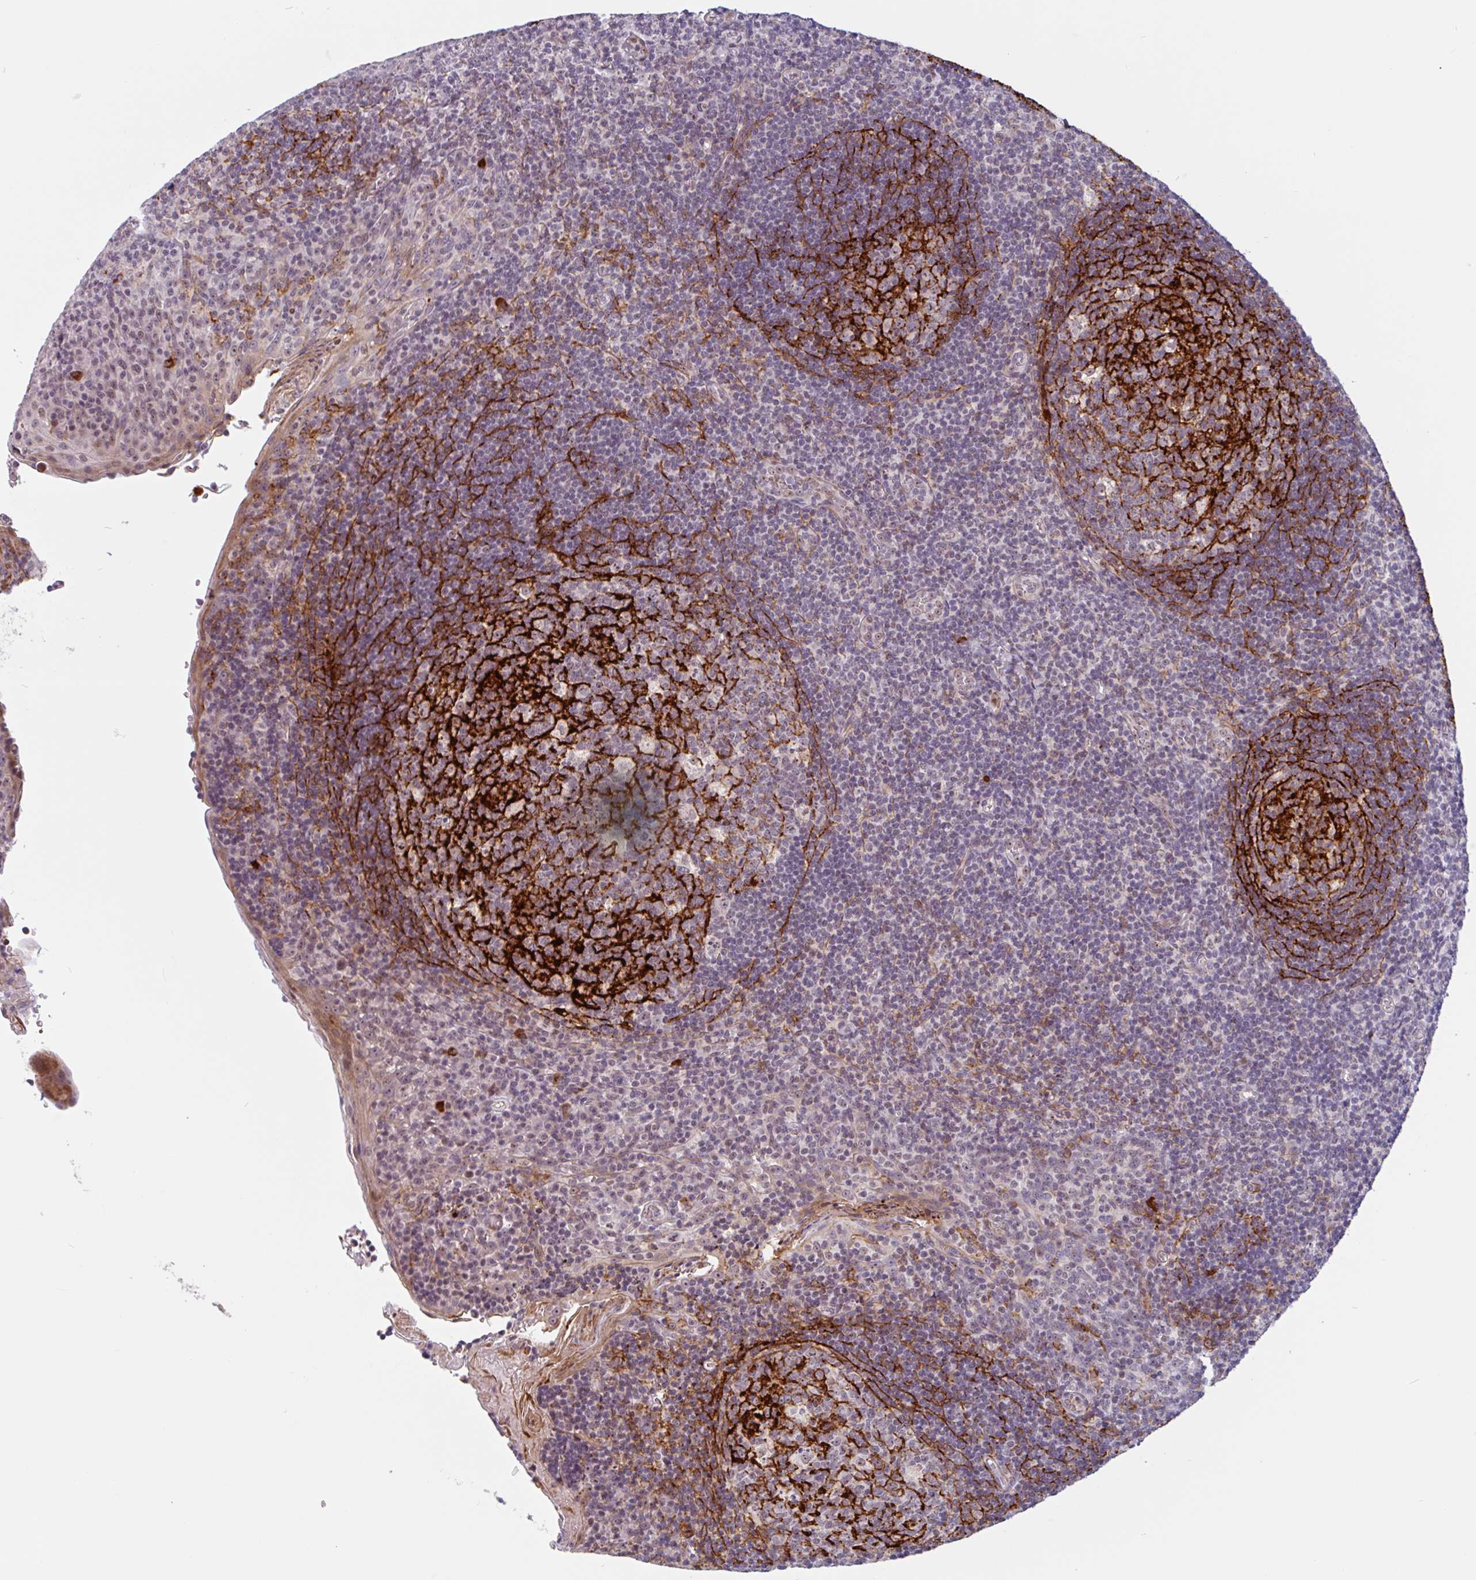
{"staining": {"intensity": "strong", "quantity": "25%-75%", "location": "cytoplasmic/membranous"}, "tissue": "tonsil", "cell_type": "Germinal center cells", "image_type": "normal", "snomed": [{"axis": "morphology", "description": "Normal tissue, NOS"}, {"axis": "topography", "description": "Tonsil"}], "caption": "DAB (3,3'-diaminobenzidine) immunohistochemical staining of normal human tonsil demonstrates strong cytoplasmic/membranous protein expression in about 25%-75% of germinal center cells.", "gene": "TMEM119", "patient": {"sex": "male", "age": 17}}